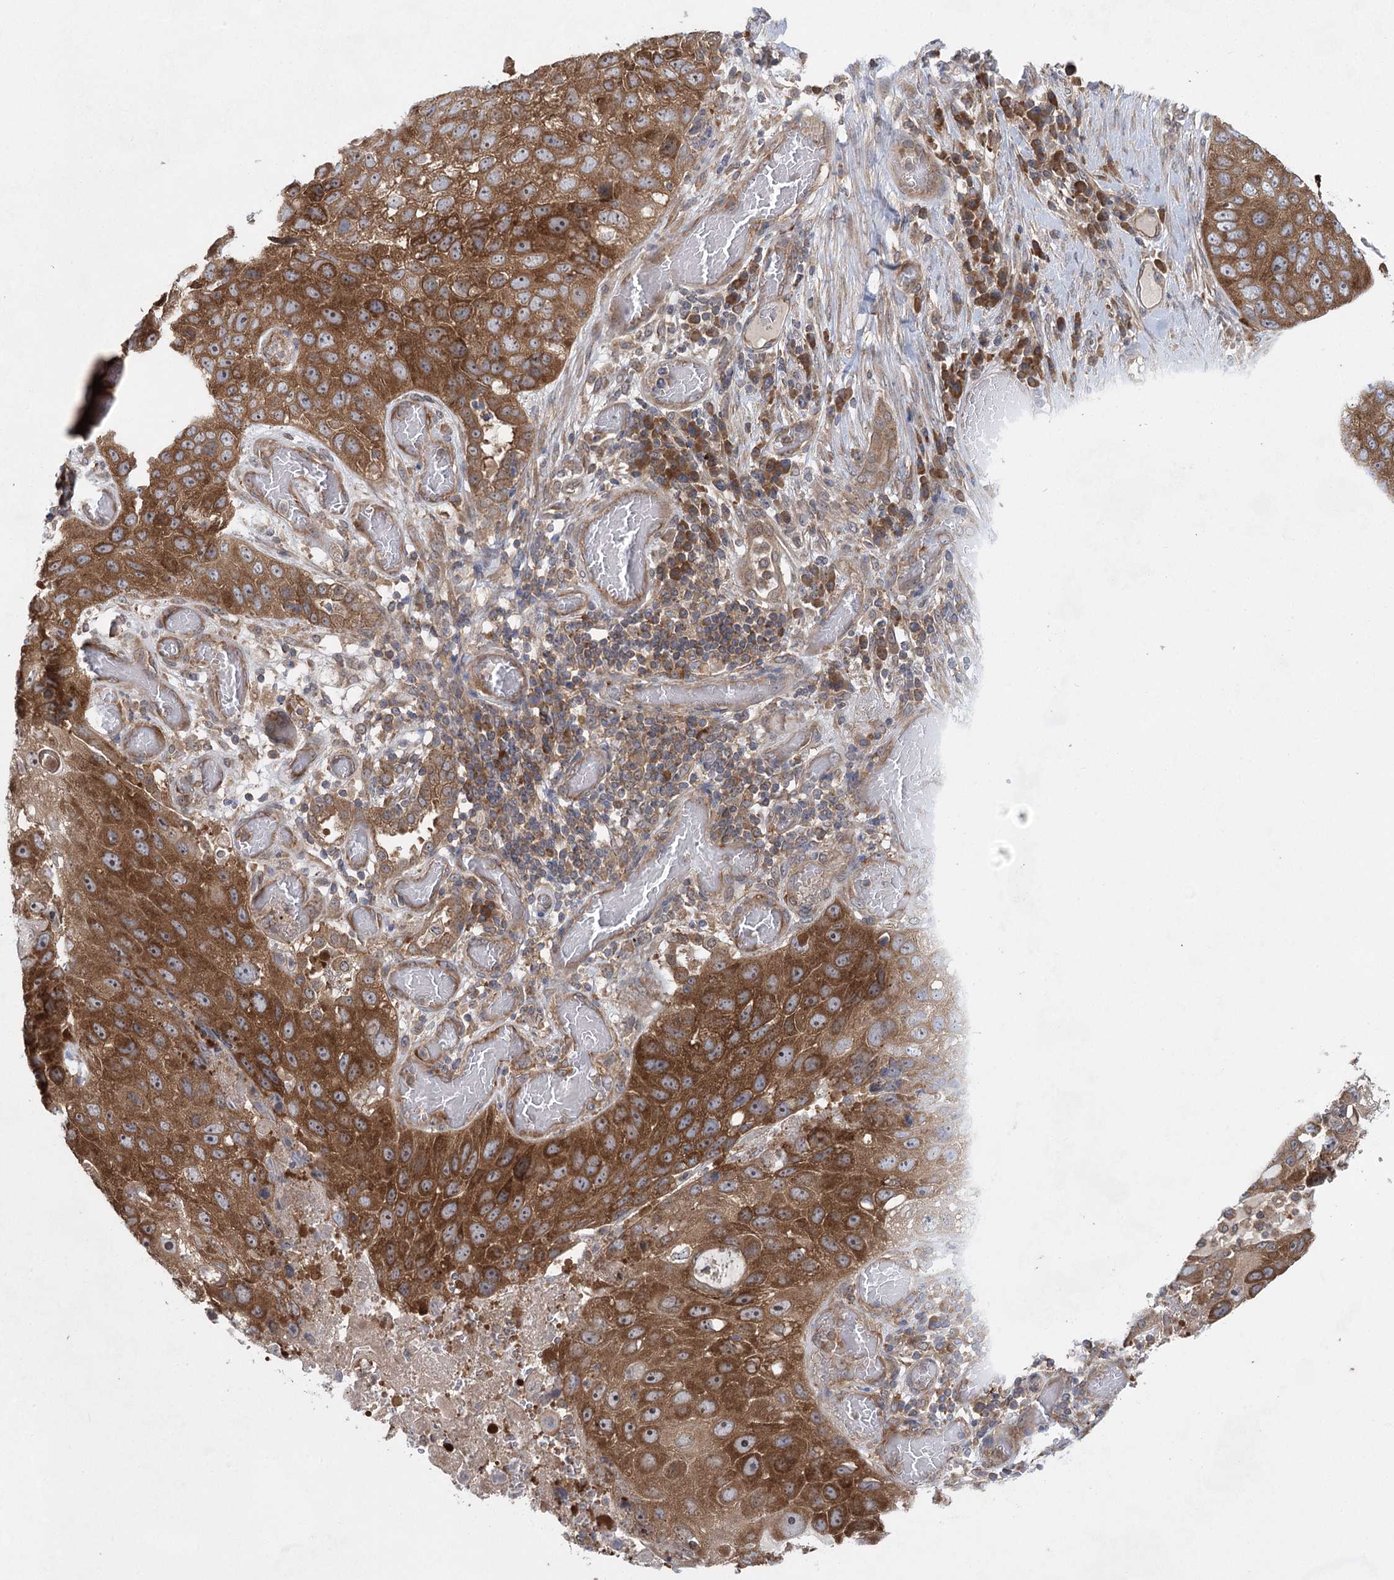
{"staining": {"intensity": "moderate", "quantity": ">75%", "location": "cytoplasmic/membranous"}, "tissue": "lung cancer", "cell_type": "Tumor cells", "image_type": "cancer", "snomed": [{"axis": "morphology", "description": "Squamous cell carcinoma, NOS"}, {"axis": "topography", "description": "Lung"}], "caption": "Tumor cells display medium levels of moderate cytoplasmic/membranous positivity in approximately >75% of cells in human lung cancer. (DAB (3,3'-diaminobenzidine) = brown stain, brightfield microscopy at high magnification).", "gene": "EIF3A", "patient": {"sex": "male", "age": 61}}